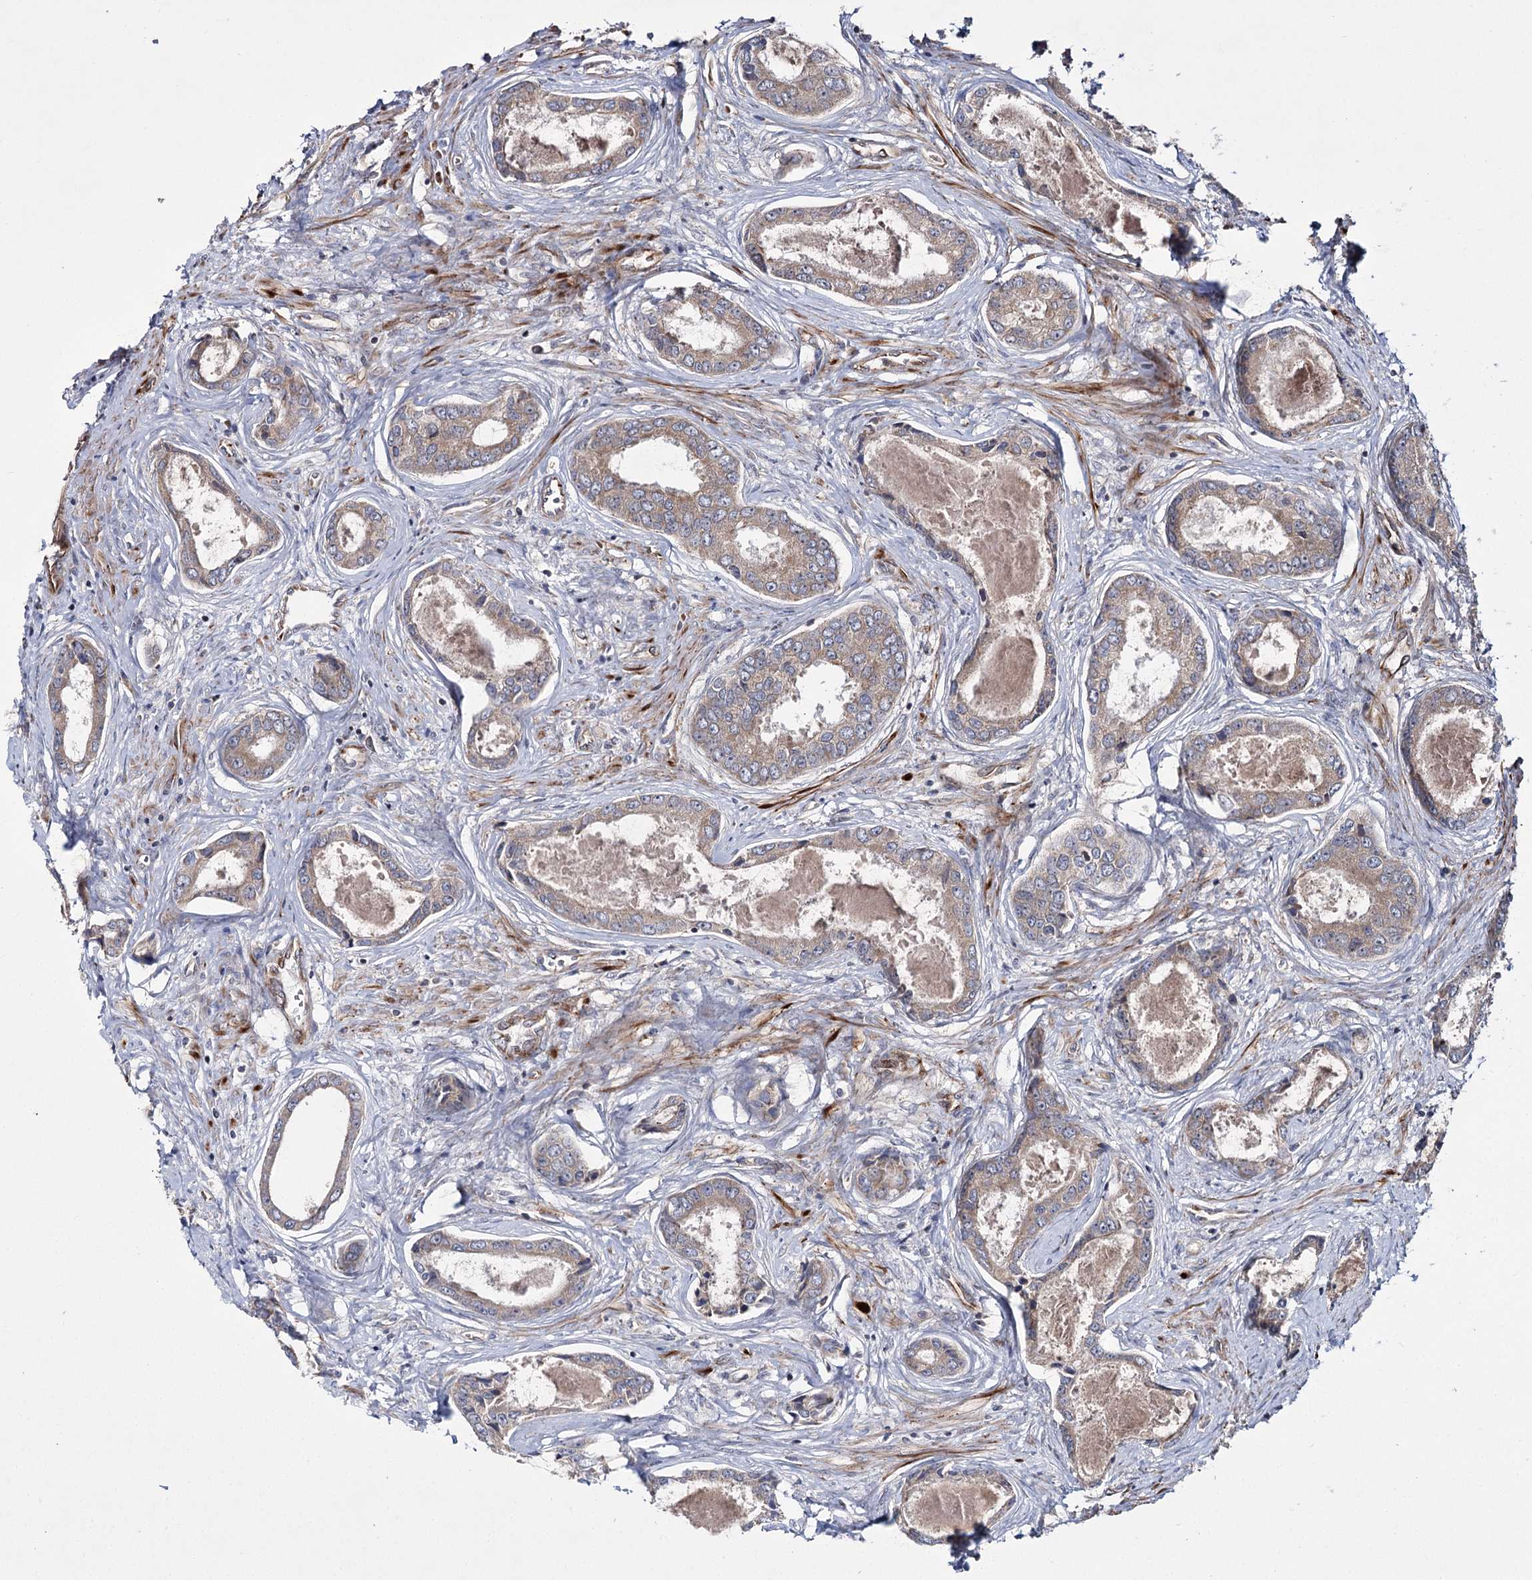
{"staining": {"intensity": "weak", "quantity": ">75%", "location": "cytoplasmic/membranous"}, "tissue": "prostate cancer", "cell_type": "Tumor cells", "image_type": "cancer", "snomed": [{"axis": "morphology", "description": "Adenocarcinoma, Low grade"}, {"axis": "topography", "description": "Prostate"}], "caption": "IHC micrograph of human low-grade adenocarcinoma (prostate) stained for a protein (brown), which shows low levels of weak cytoplasmic/membranous expression in about >75% of tumor cells.", "gene": "HECTD2", "patient": {"sex": "male", "age": 68}}